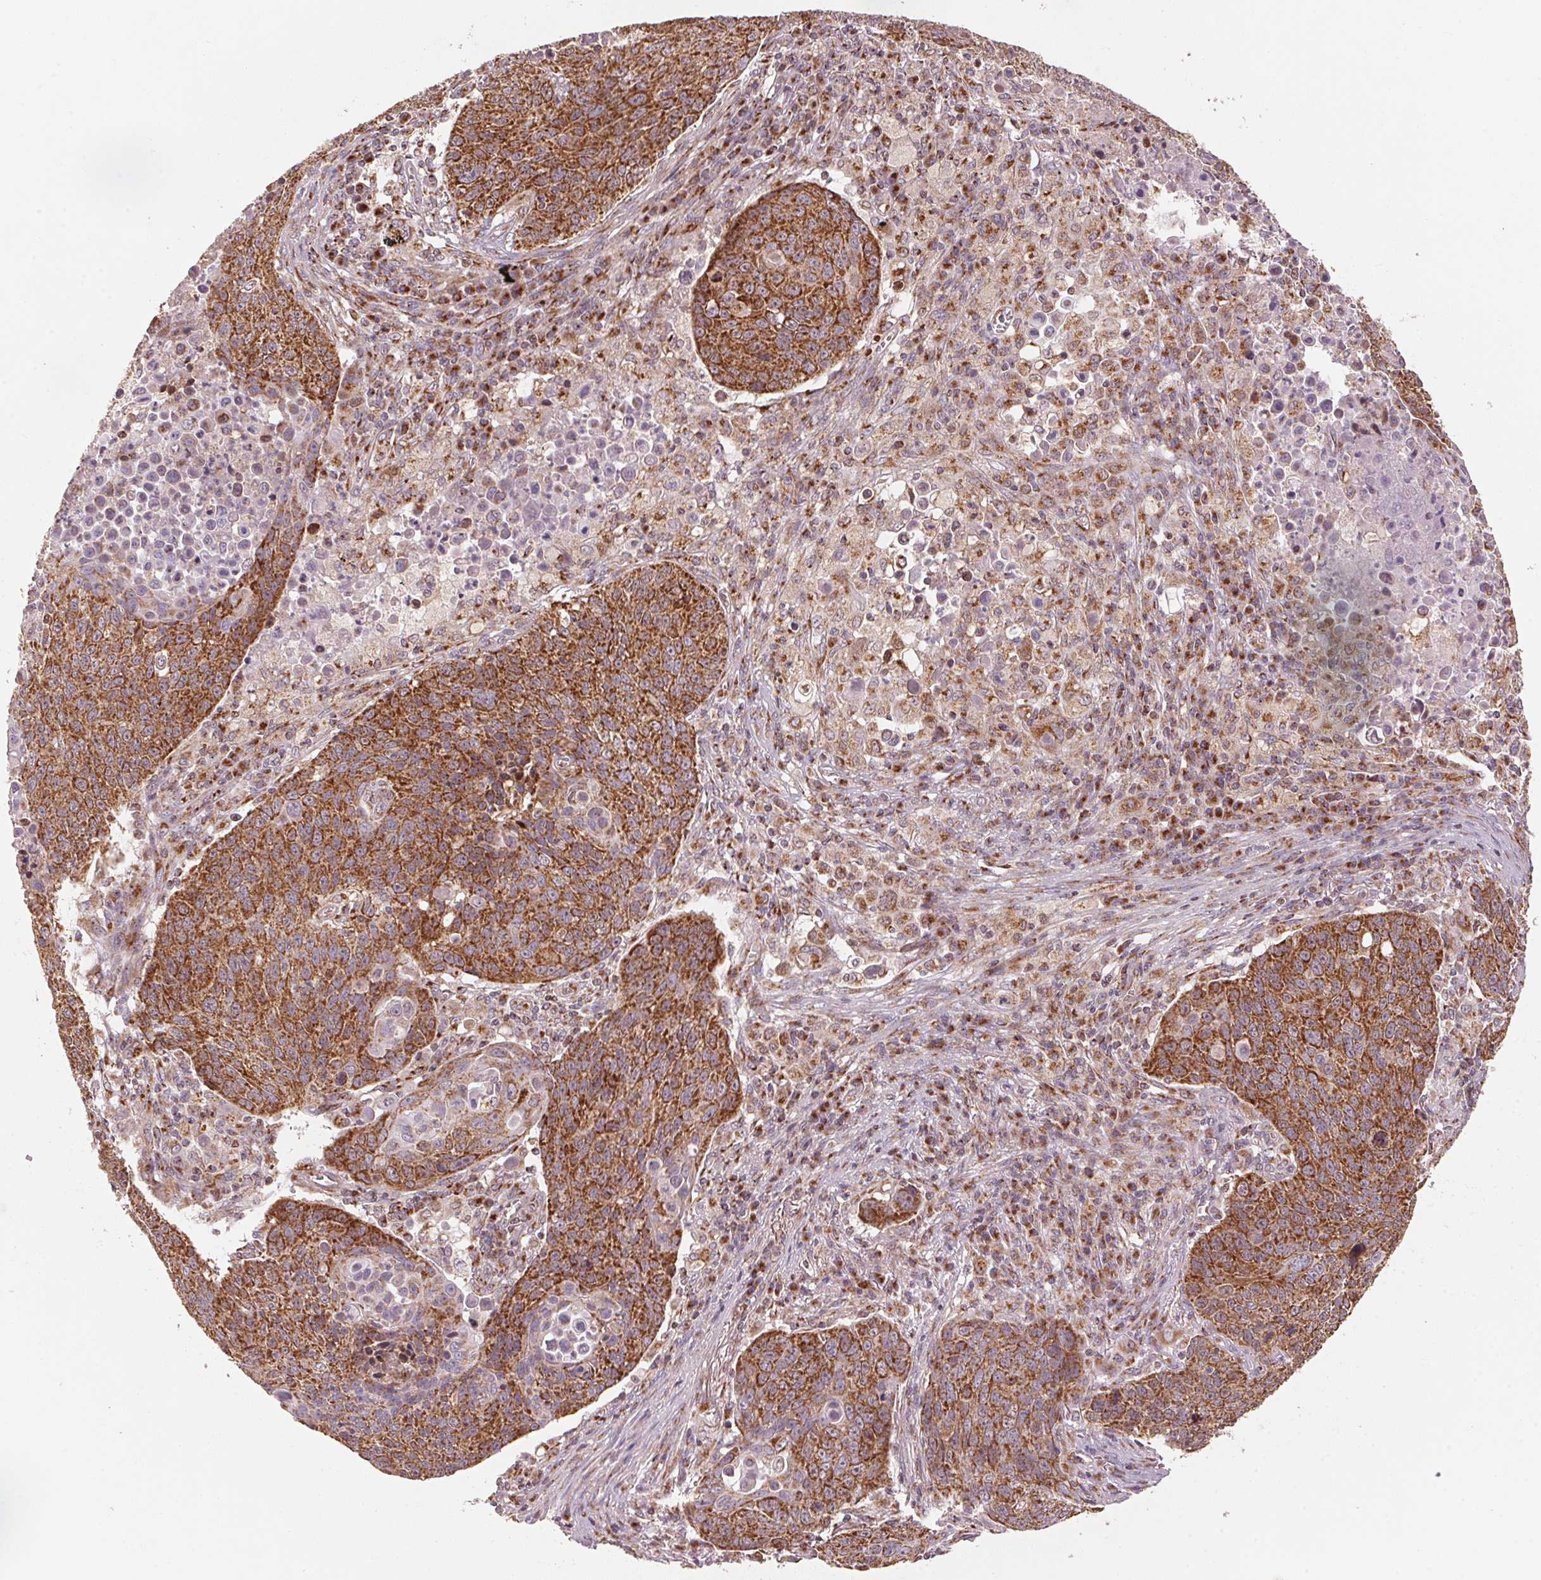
{"staining": {"intensity": "strong", "quantity": ">75%", "location": "cytoplasmic/membranous"}, "tissue": "lung cancer", "cell_type": "Tumor cells", "image_type": "cancer", "snomed": [{"axis": "morphology", "description": "Squamous cell carcinoma, NOS"}, {"axis": "topography", "description": "Lung"}], "caption": "Immunohistochemical staining of lung cancer (squamous cell carcinoma) displays high levels of strong cytoplasmic/membranous protein staining in approximately >75% of tumor cells. (IHC, brightfield microscopy, high magnification).", "gene": "TOMM70", "patient": {"sex": "male", "age": 78}}